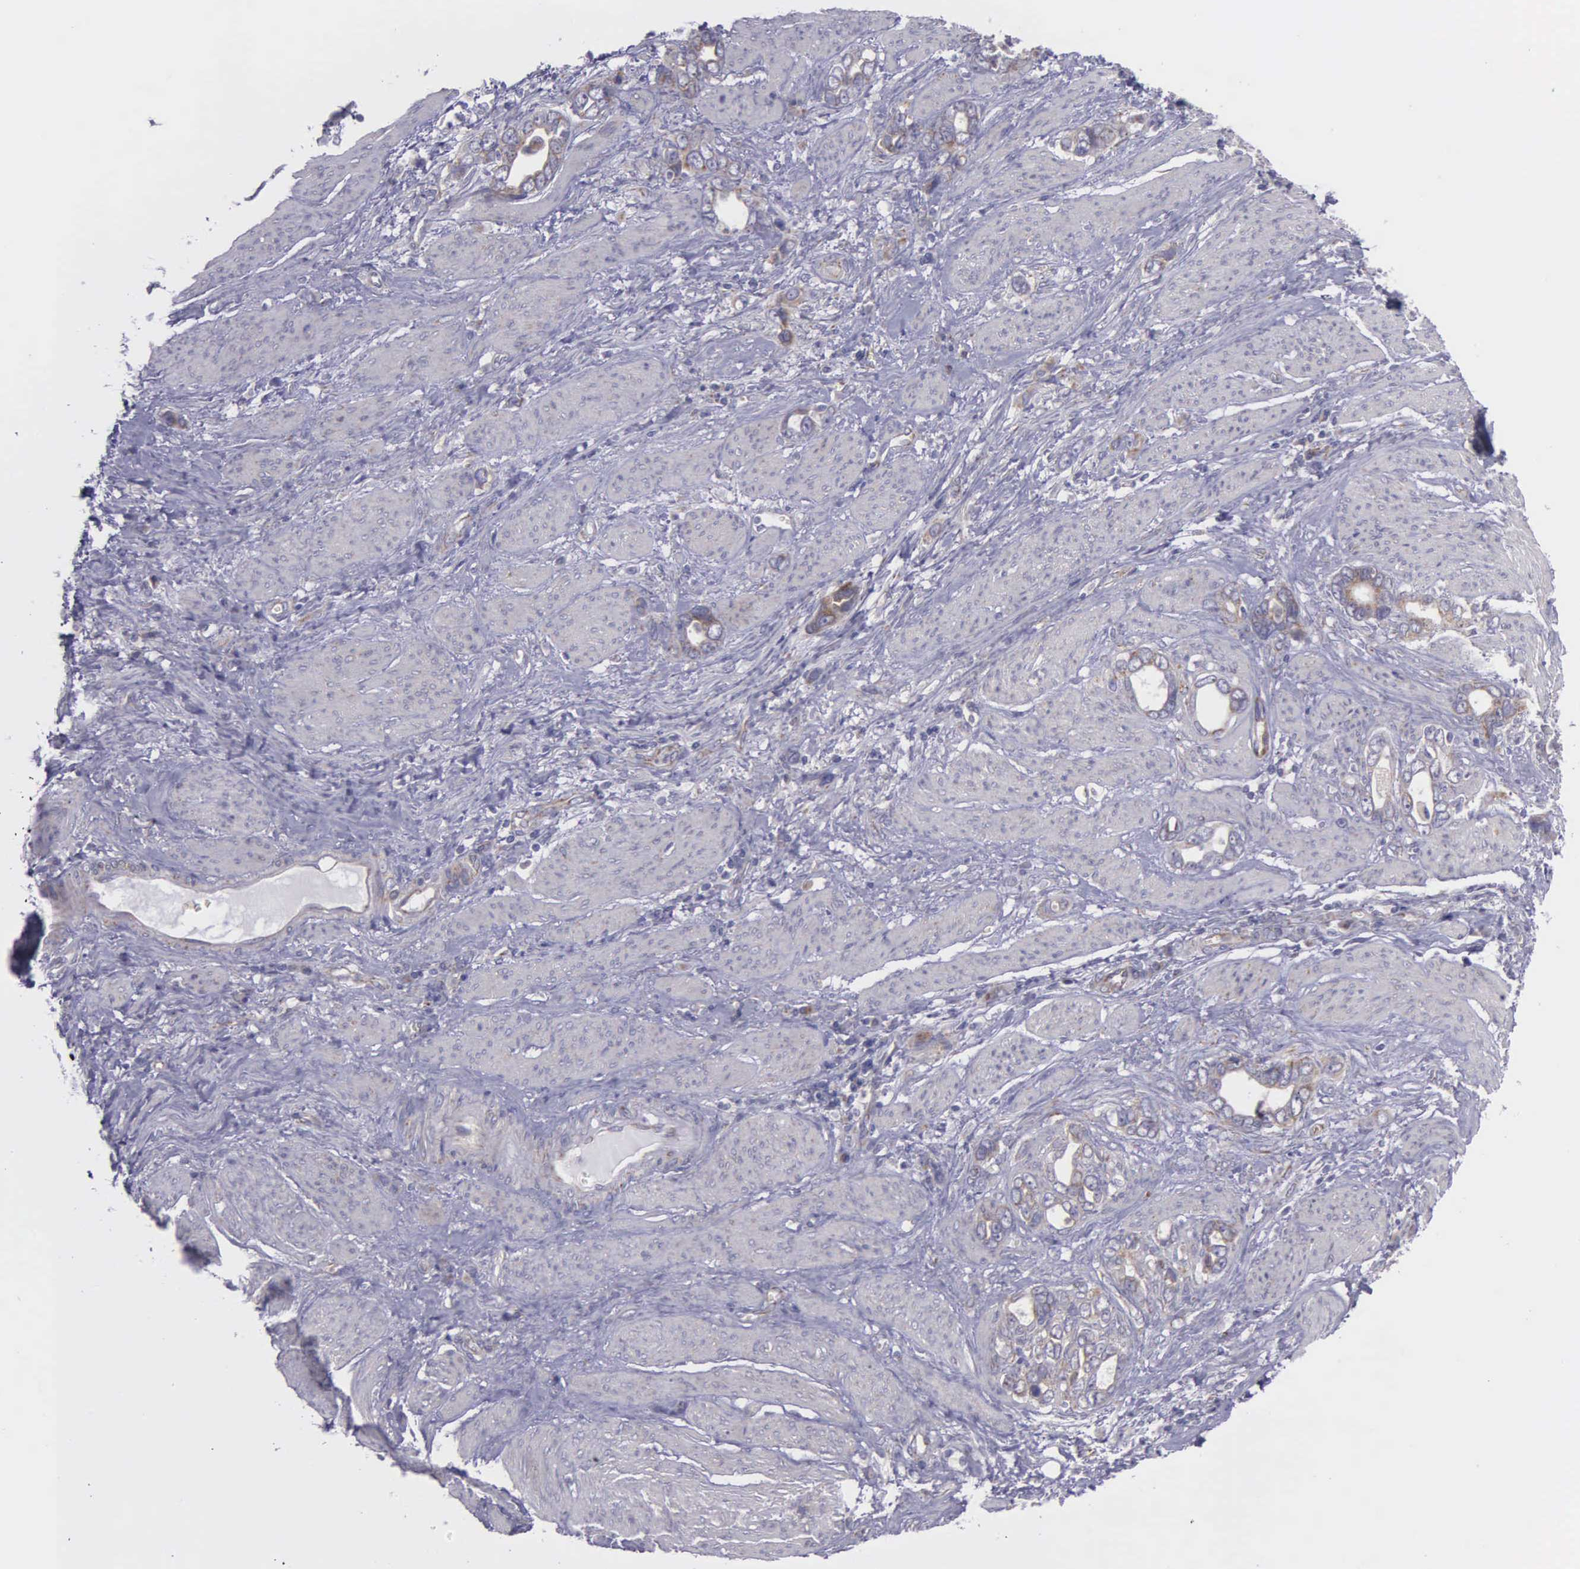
{"staining": {"intensity": "moderate", "quantity": ">75%", "location": "cytoplasmic/membranous"}, "tissue": "stomach cancer", "cell_type": "Tumor cells", "image_type": "cancer", "snomed": [{"axis": "morphology", "description": "Adenocarcinoma, NOS"}, {"axis": "topography", "description": "Stomach"}], "caption": "Immunohistochemistry (DAB (3,3'-diaminobenzidine)) staining of stomach cancer (adenocarcinoma) reveals moderate cytoplasmic/membranous protein expression in about >75% of tumor cells.", "gene": "SYNJ2BP", "patient": {"sex": "male", "age": 78}}